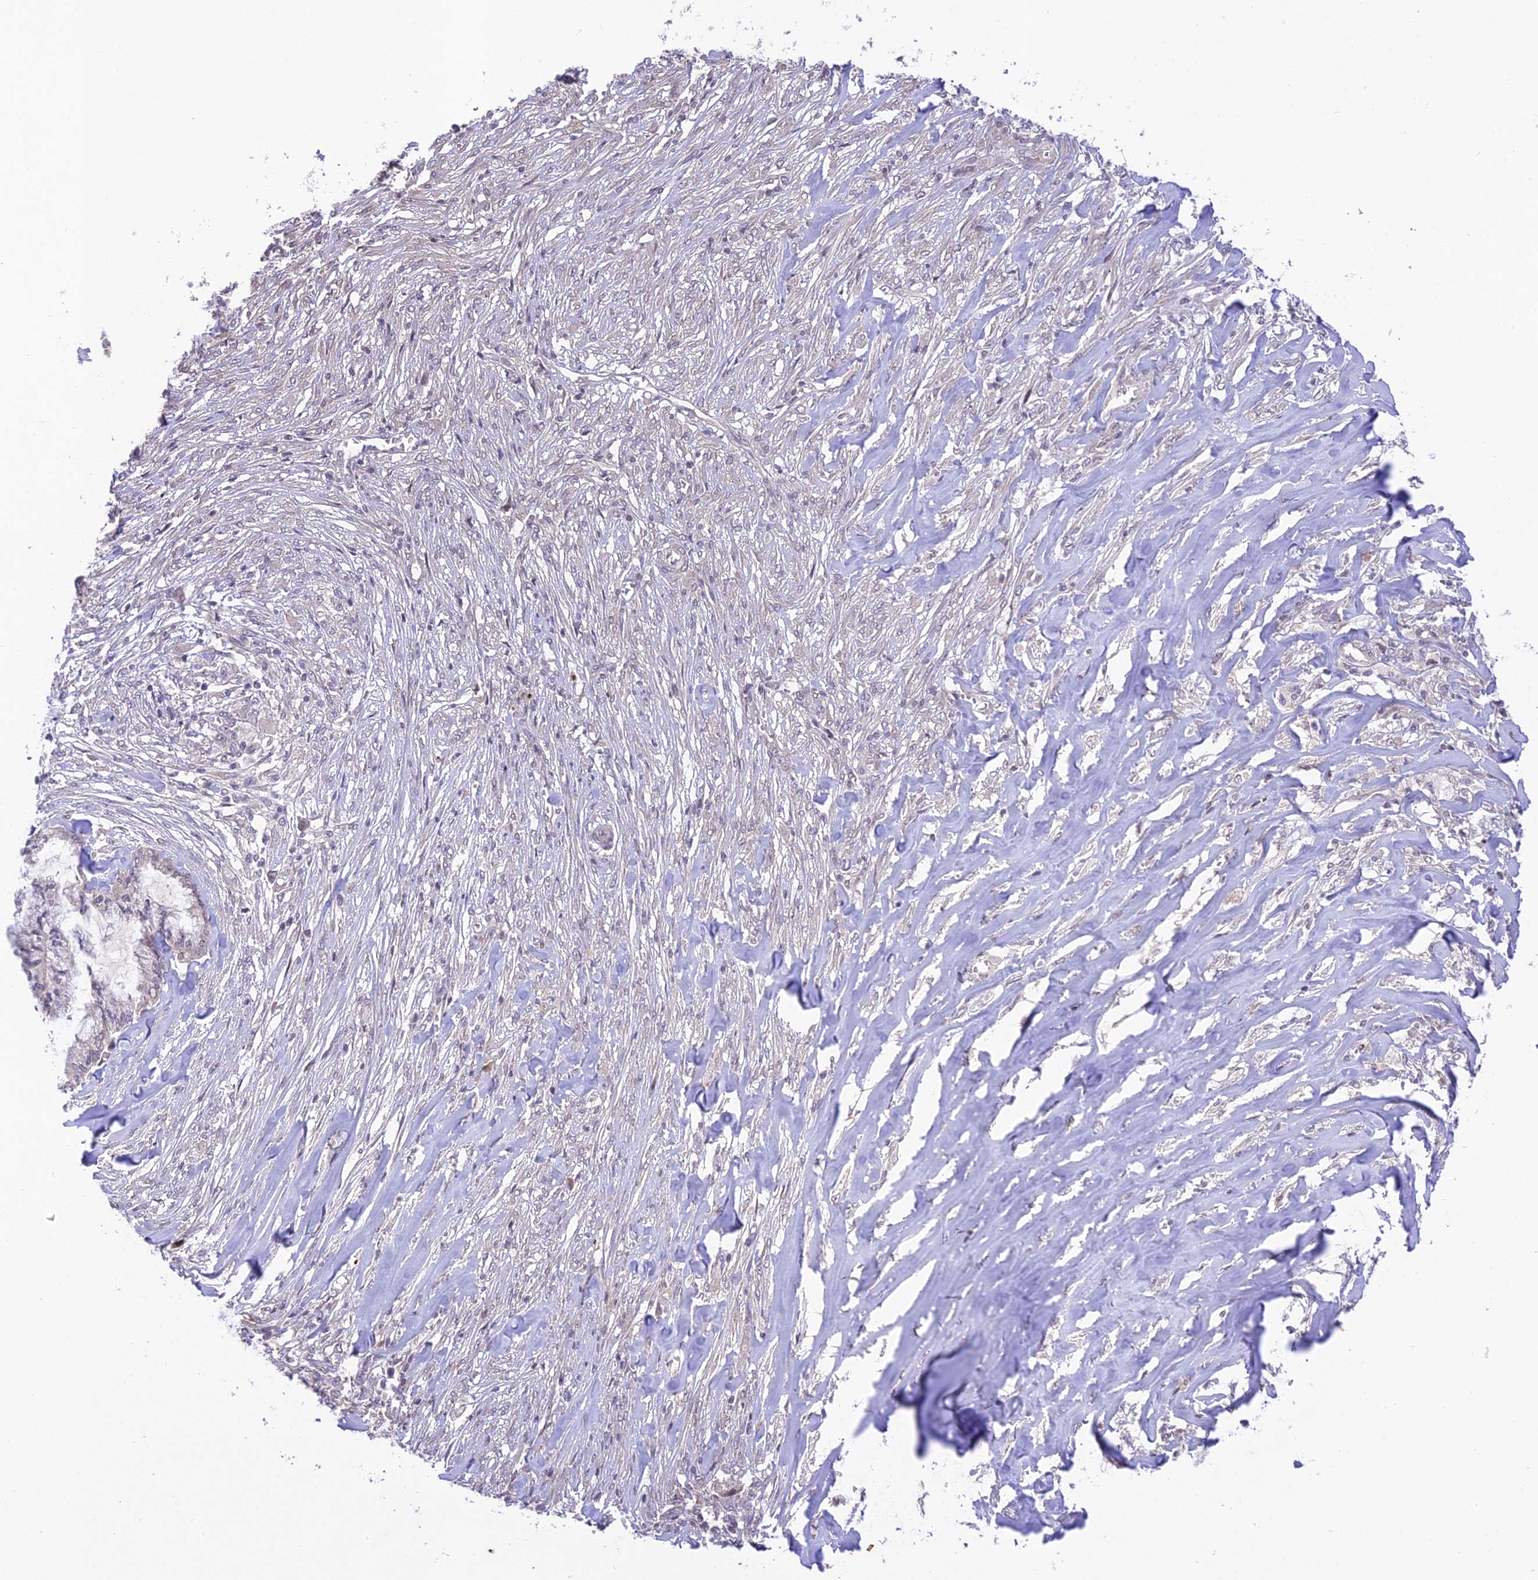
{"staining": {"intensity": "negative", "quantity": "none", "location": "none"}, "tissue": "endometrial cancer", "cell_type": "Tumor cells", "image_type": "cancer", "snomed": [{"axis": "morphology", "description": "Adenocarcinoma, NOS"}, {"axis": "topography", "description": "Endometrium"}], "caption": "Adenocarcinoma (endometrial) was stained to show a protein in brown. There is no significant positivity in tumor cells.", "gene": "TEKT1", "patient": {"sex": "female", "age": 86}}